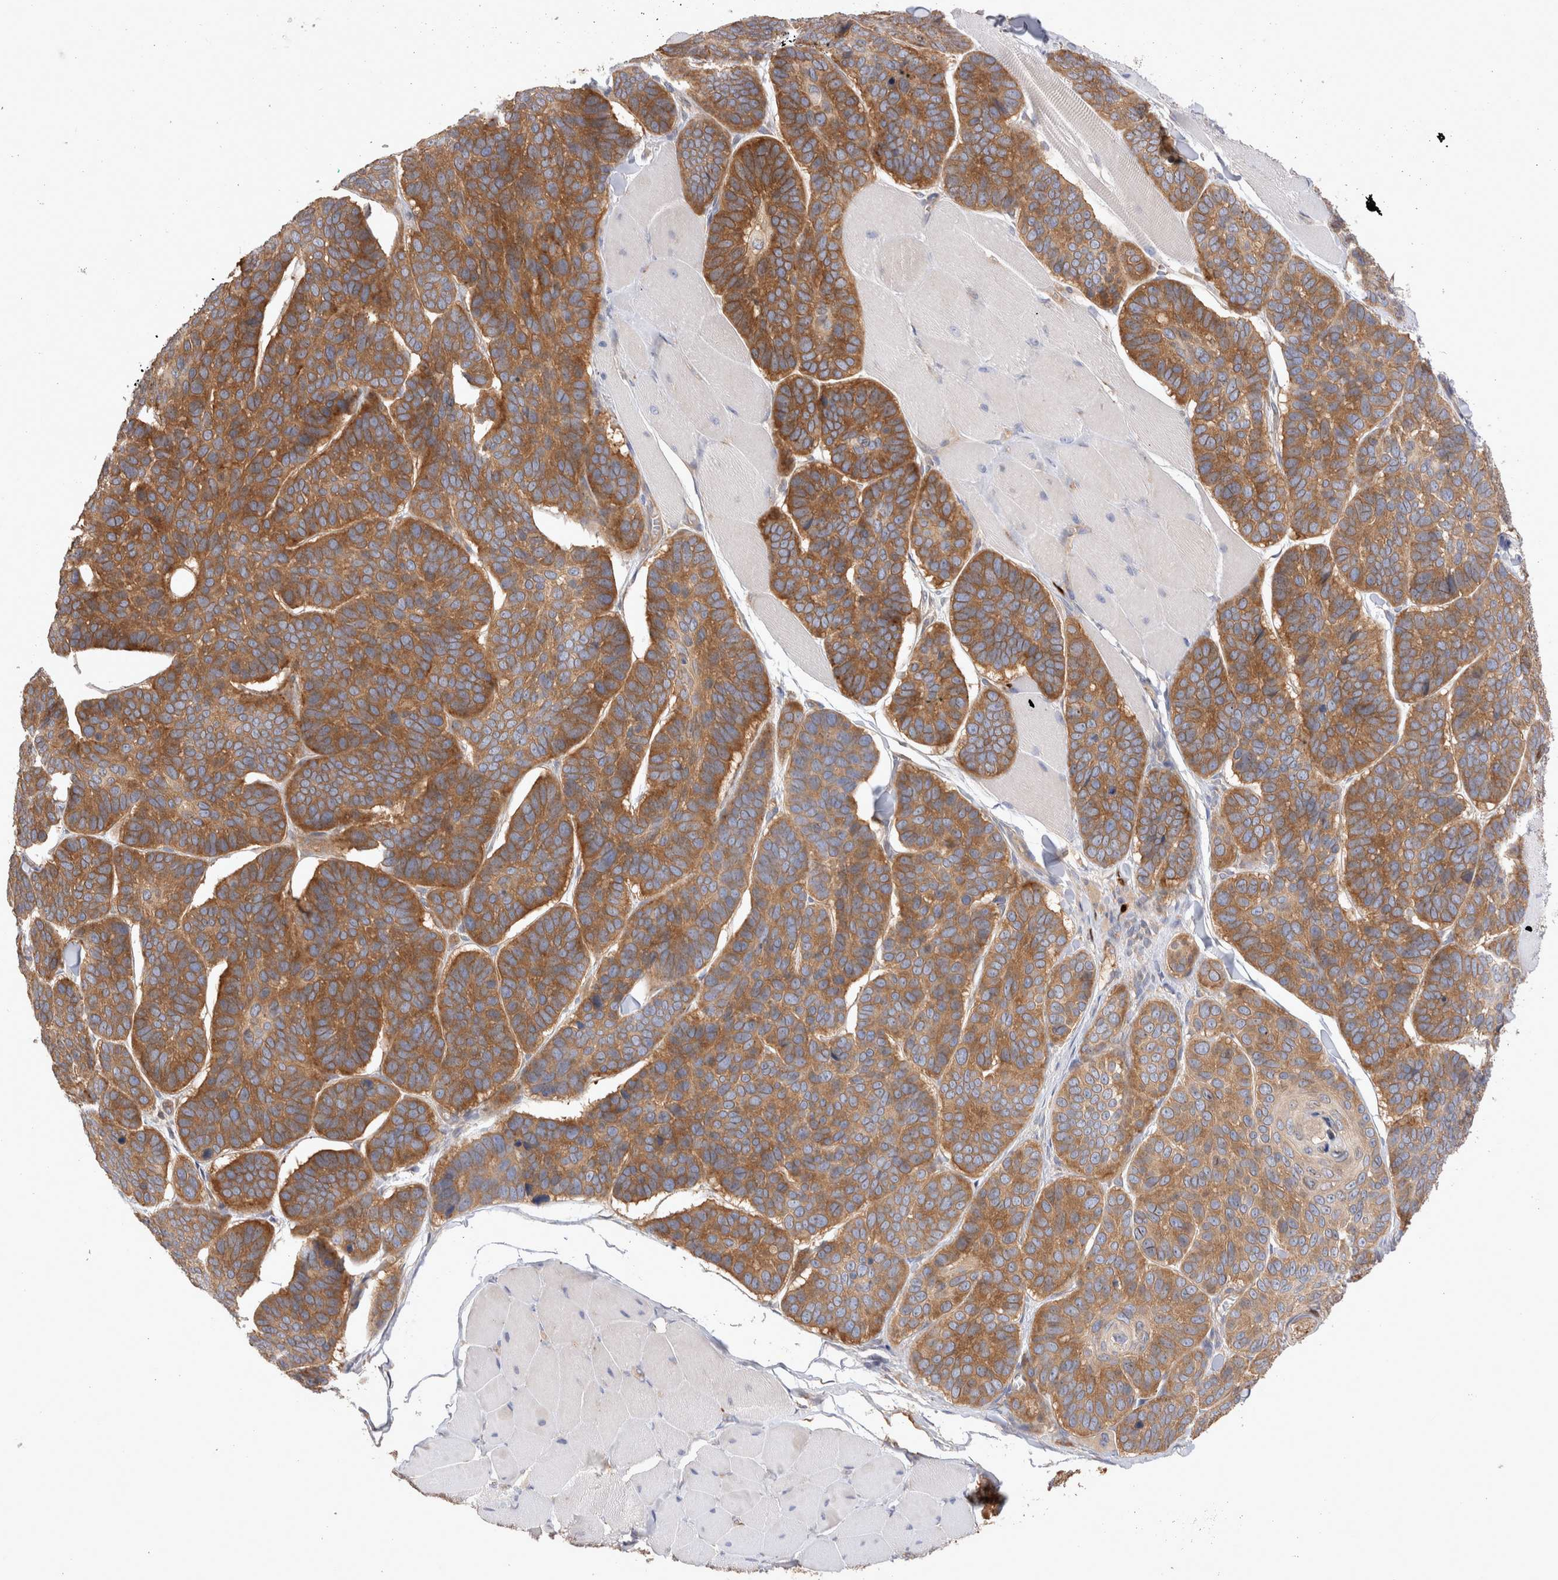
{"staining": {"intensity": "moderate", "quantity": ">75%", "location": "cytoplasmic/membranous"}, "tissue": "skin cancer", "cell_type": "Tumor cells", "image_type": "cancer", "snomed": [{"axis": "morphology", "description": "Basal cell carcinoma"}, {"axis": "topography", "description": "Skin"}], "caption": "Brown immunohistochemical staining in skin cancer reveals moderate cytoplasmic/membranous positivity in about >75% of tumor cells.", "gene": "NXT2", "patient": {"sex": "male", "age": 62}}